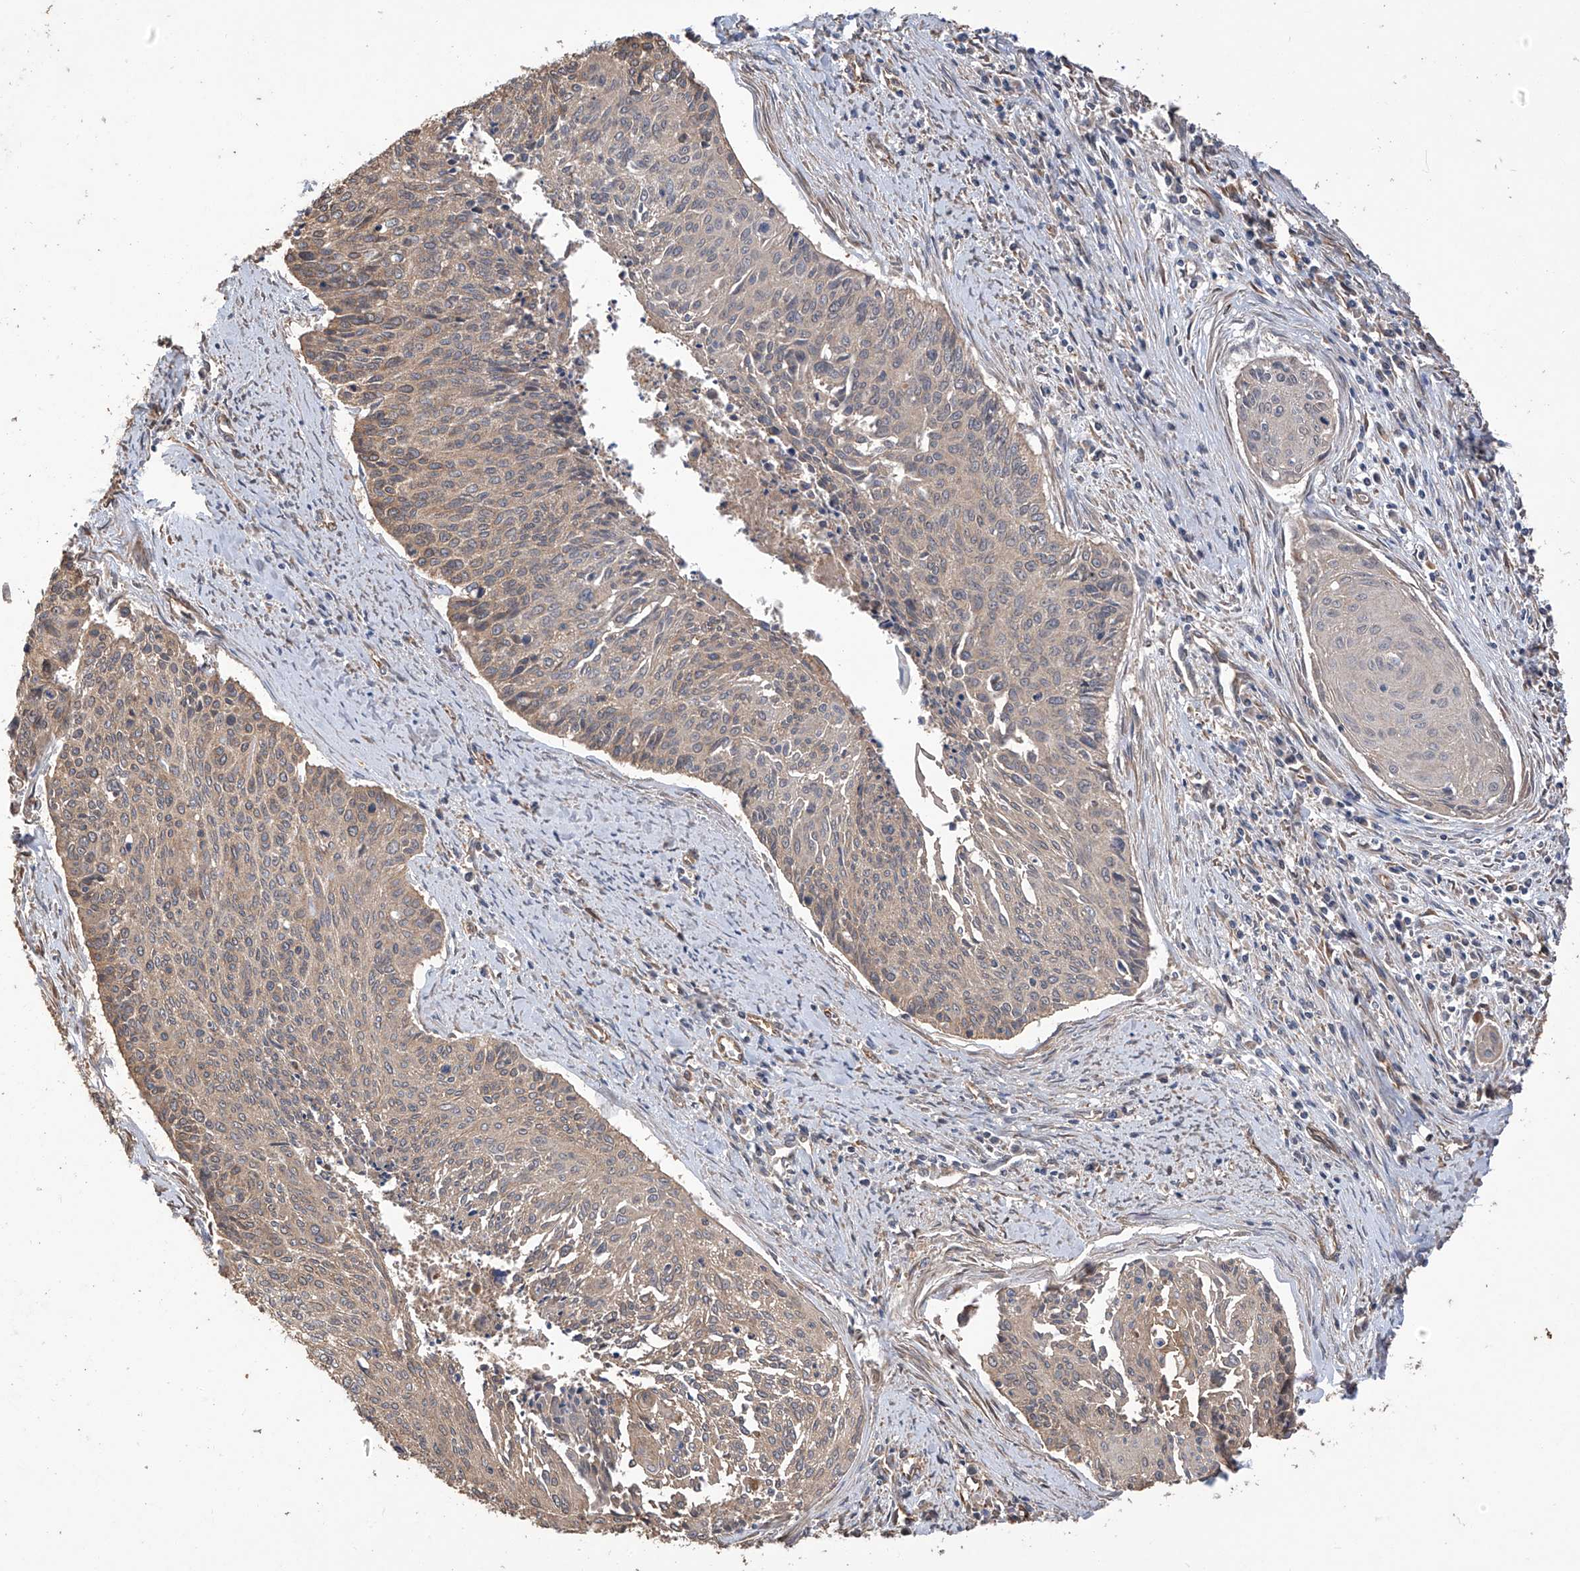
{"staining": {"intensity": "moderate", "quantity": "25%-75%", "location": "cytoplasmic/membranous"}, "tissue": "cervical cancer", "cell_type": "Tumor cells", "image_type": "cancer", "snomed": [{"axis": "morphology", "description": "Squamous cell carcinoma, NOS"}, {"axis": "topography", "description": "Cervix"}], "caption": "The histopathology image displays a brown stain indicating the presence of a protein in the cytoplasmic/membranous of tumor cells in squamous cell carcinoma (cervical). (Brightfield microscopy of DAB IHC at high magnification).", "gene": "AGBL5", "patient": {"sex": "female", "age": 55}}